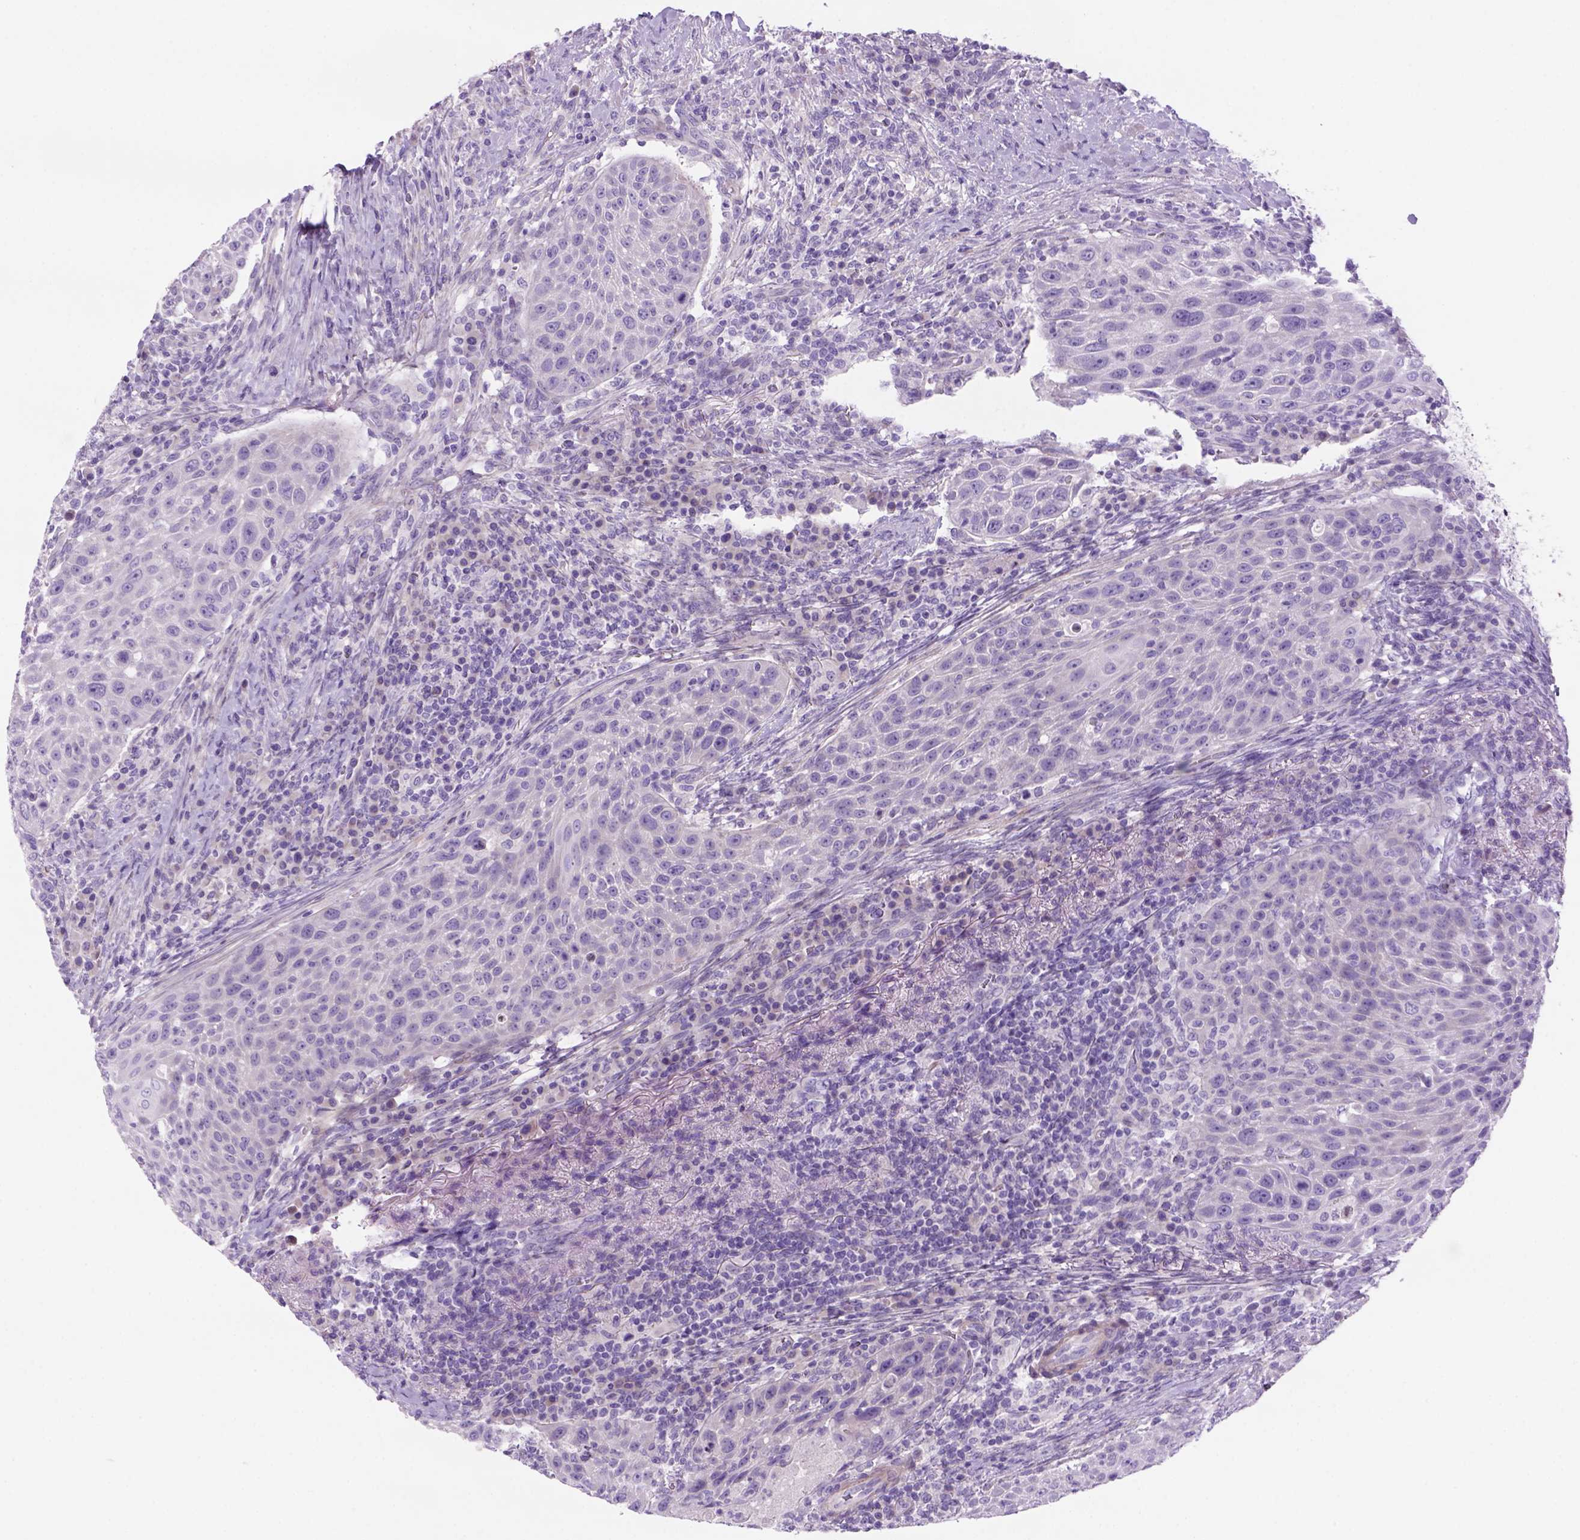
{"staining": {"intensity": "negative", "quantity": "none", "location": "none"}, "tissue": "head and neck cancer", "cell_type": "Tumor cells", "image_type": "cancer", "snomed": [{"axis": "morphology", "description": "Squamous cell carcinoma, NOS"}, {"axis": "topography", "description": "Head-Neck"}], "caption": "Image shows no protein expression in tumor cells of head and neck squamous cell carcinoma tissue. Brightfield microscopy of immunohistochemistry (IHC) stained with DAB (3,3'-diaminobenzidine) (brown) and hematoxylin (blue), captured at high magnification.", "gene": "DNAH11", "patient": {"sex": "male", "age": 69}}